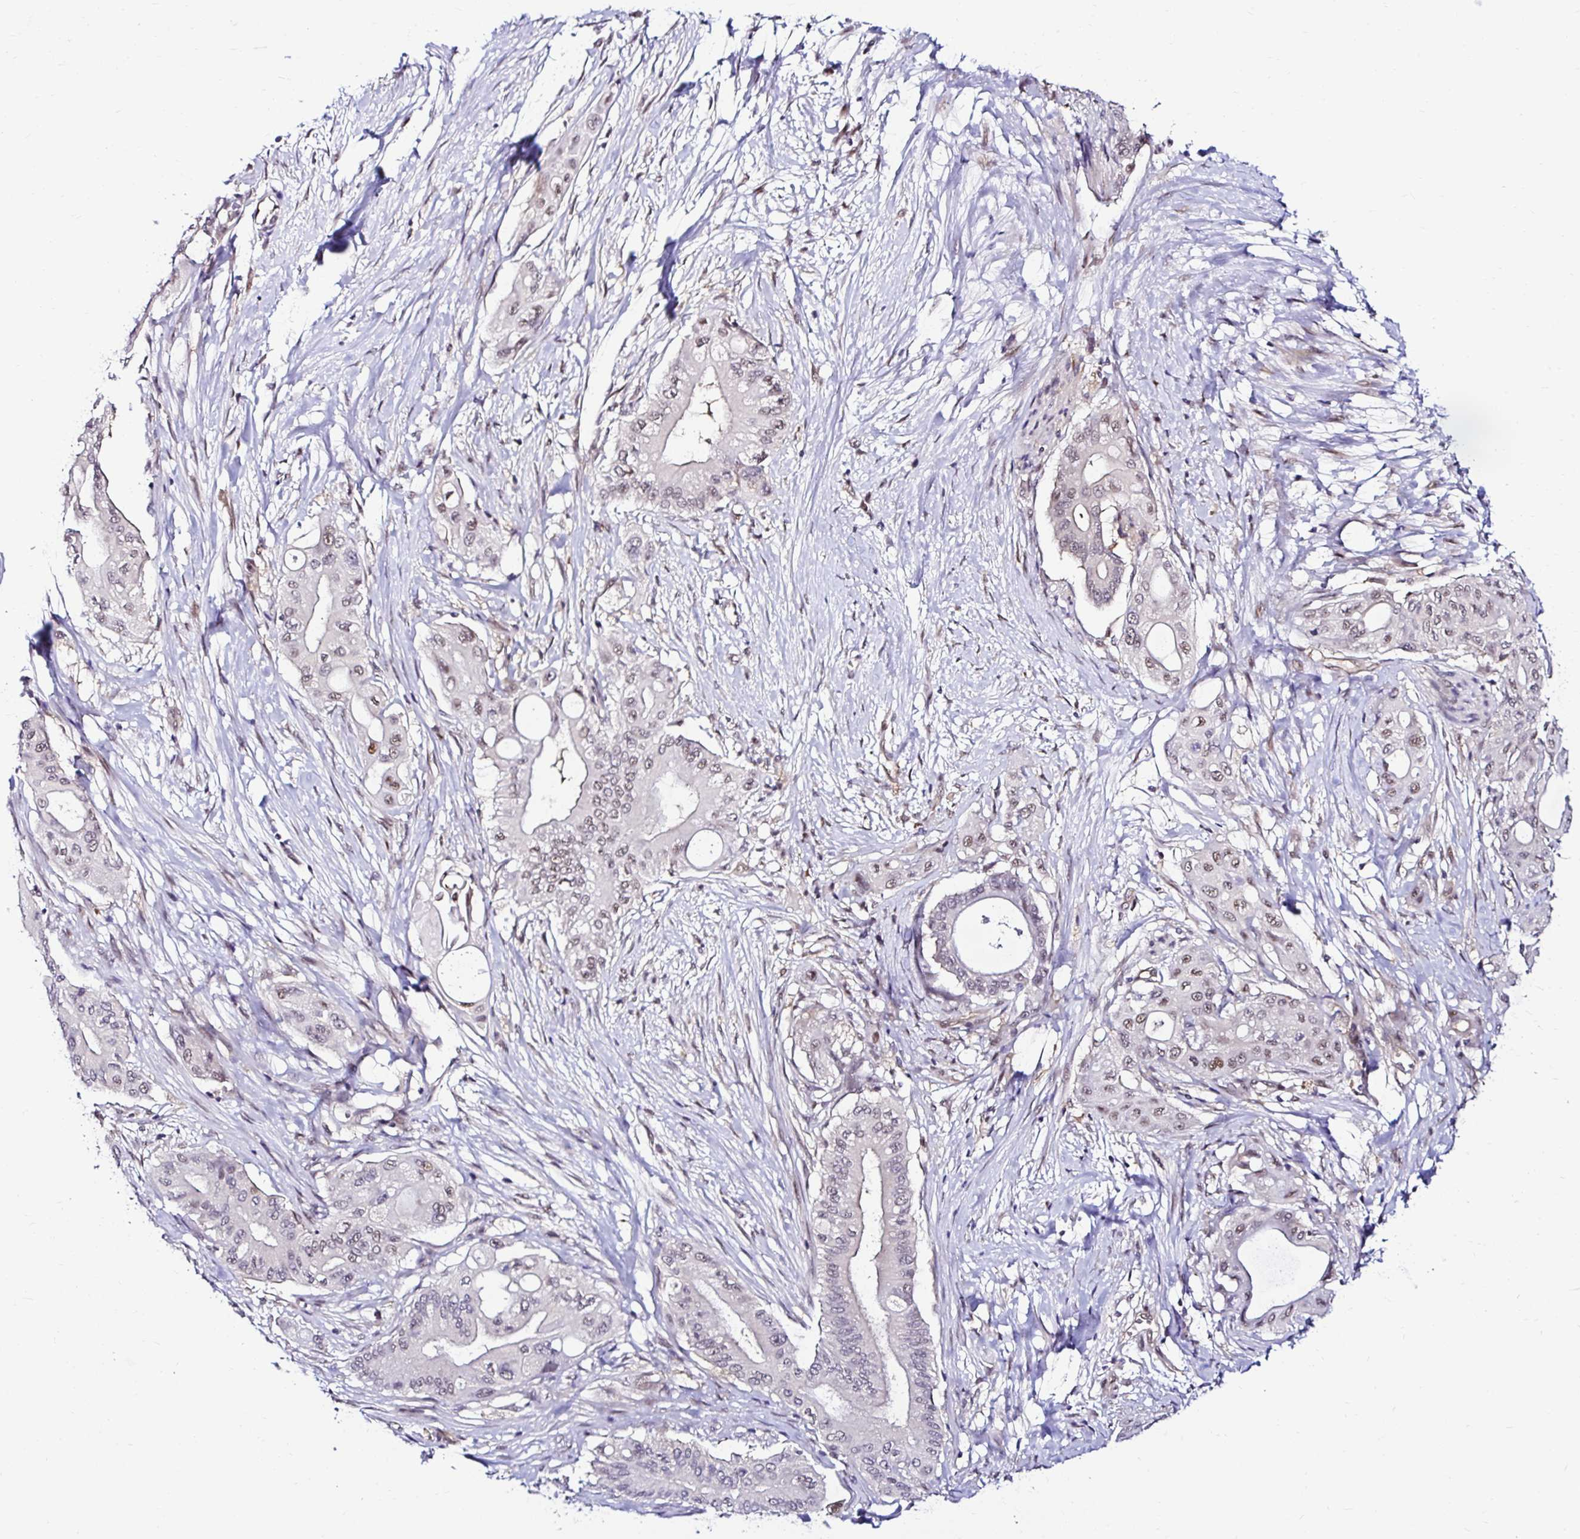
{"staining": {"intensity": "moderate", "quantity": "<25%", "location": "nuclear"}, "tissue": "pancreatic cancer", "cell_type": "Tumor cells", "image_type": "cancer", "snomed": [{"axis": "morphology", "description": "Adenocarcinoma, NOS"}, {"axis": "topography", "description": "Pancreas"}], "caption": "Tumor cells exhibit low levels of moderate nuclear staining in approximately <25% of cells in pancreatic cancer (adenocarcinoma).", "gene": "PSMD3", "patient": {"sex": "male", "age": 68}}